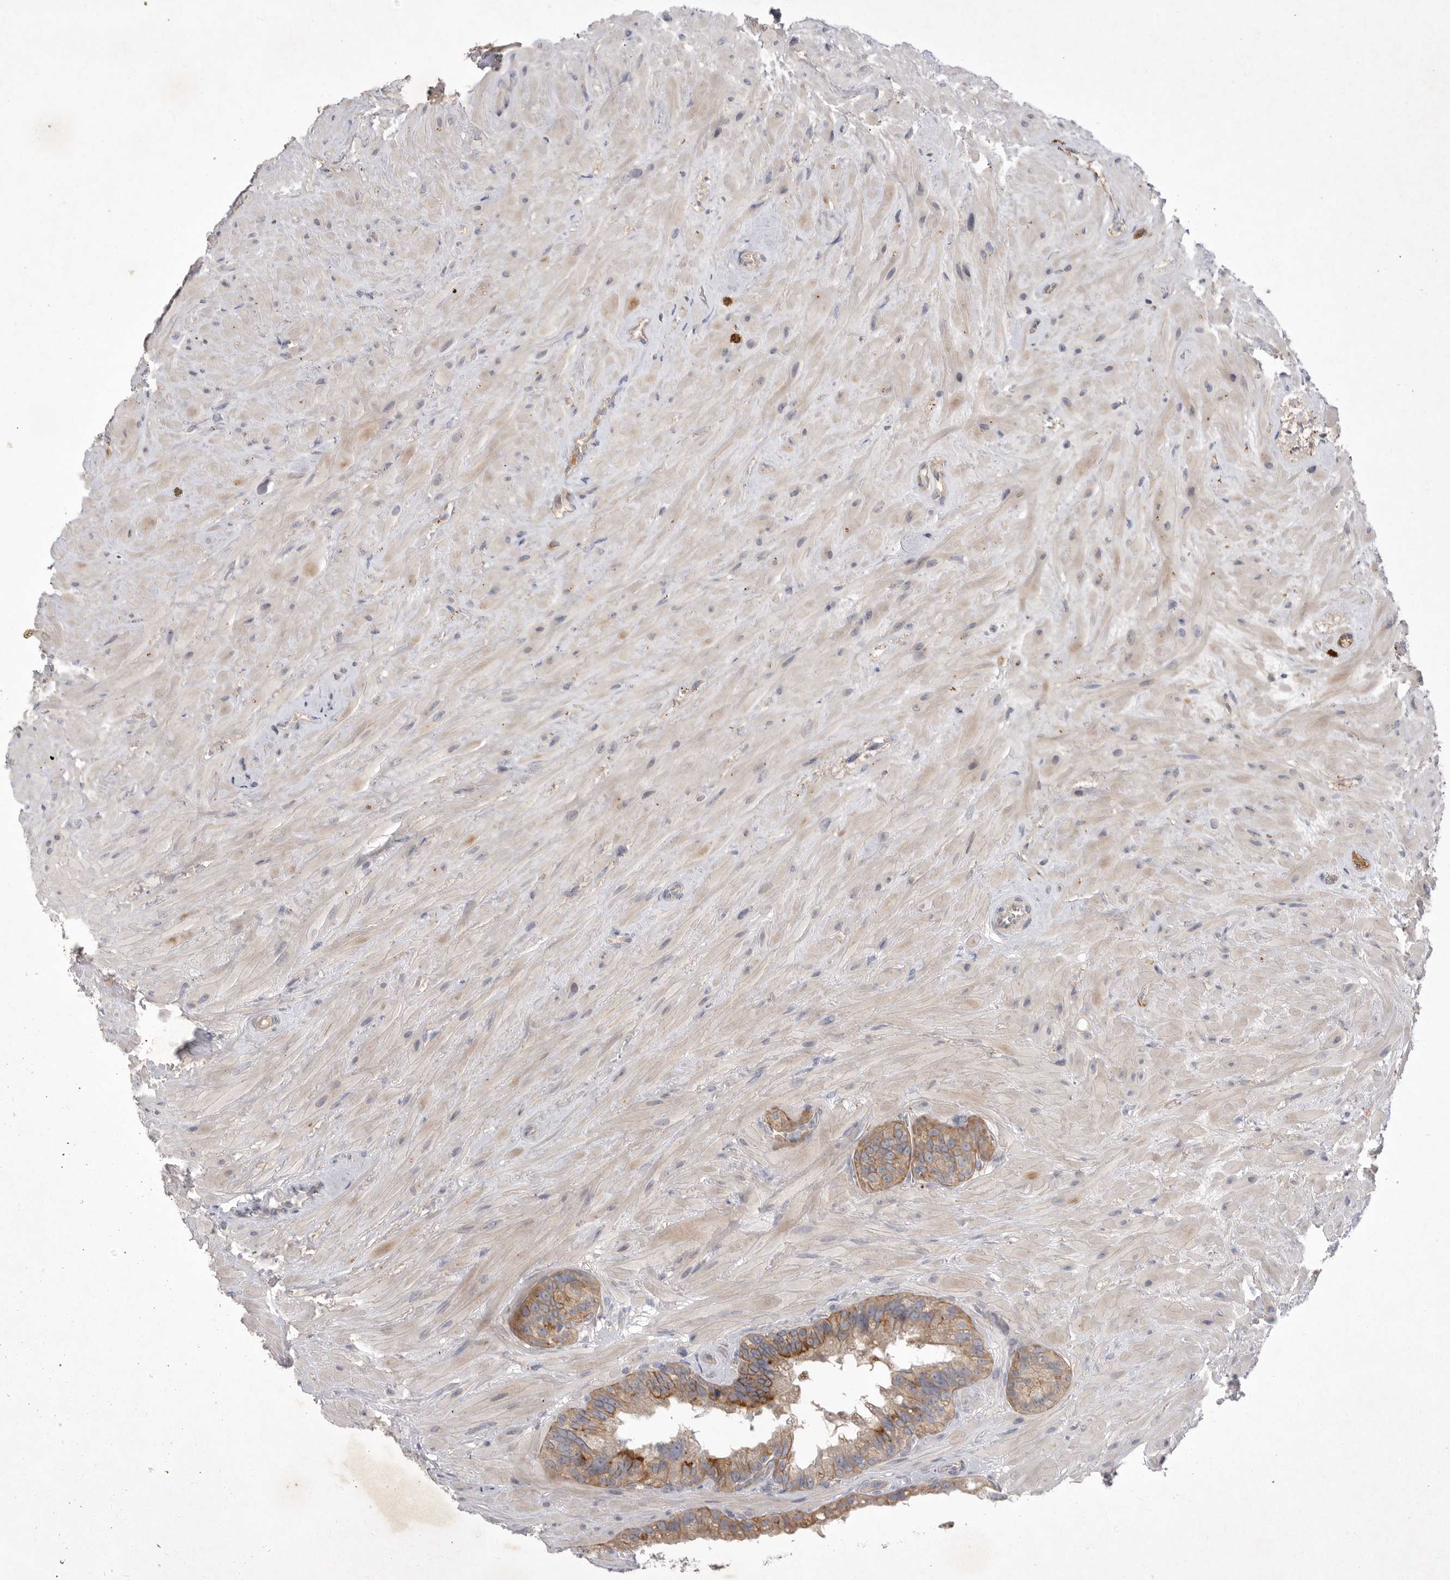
{"staining": {"intensity": "moderate", "quantity": ">75%", "location": "cytoplasmic/membranous"}, "tissue": "seminal vesicle", "cell_type": "Glandular cells", "image_type": "normal", "snomed": [{"axis": "morphology", "description": "Normal tissue, NOS"}, {"axis": "topography", "description": "Seminal veicle"}], "caption": "The histopathology image reveals a brown stain indicating the presence of a protein in the cytoplasmic/membranous of glandular cells in seminal vesicle. The protein is shown in brown color, while the nuclei are stained blue.", "gene": "DHDDS", "patient": {"sex": "male", "age": 80}}